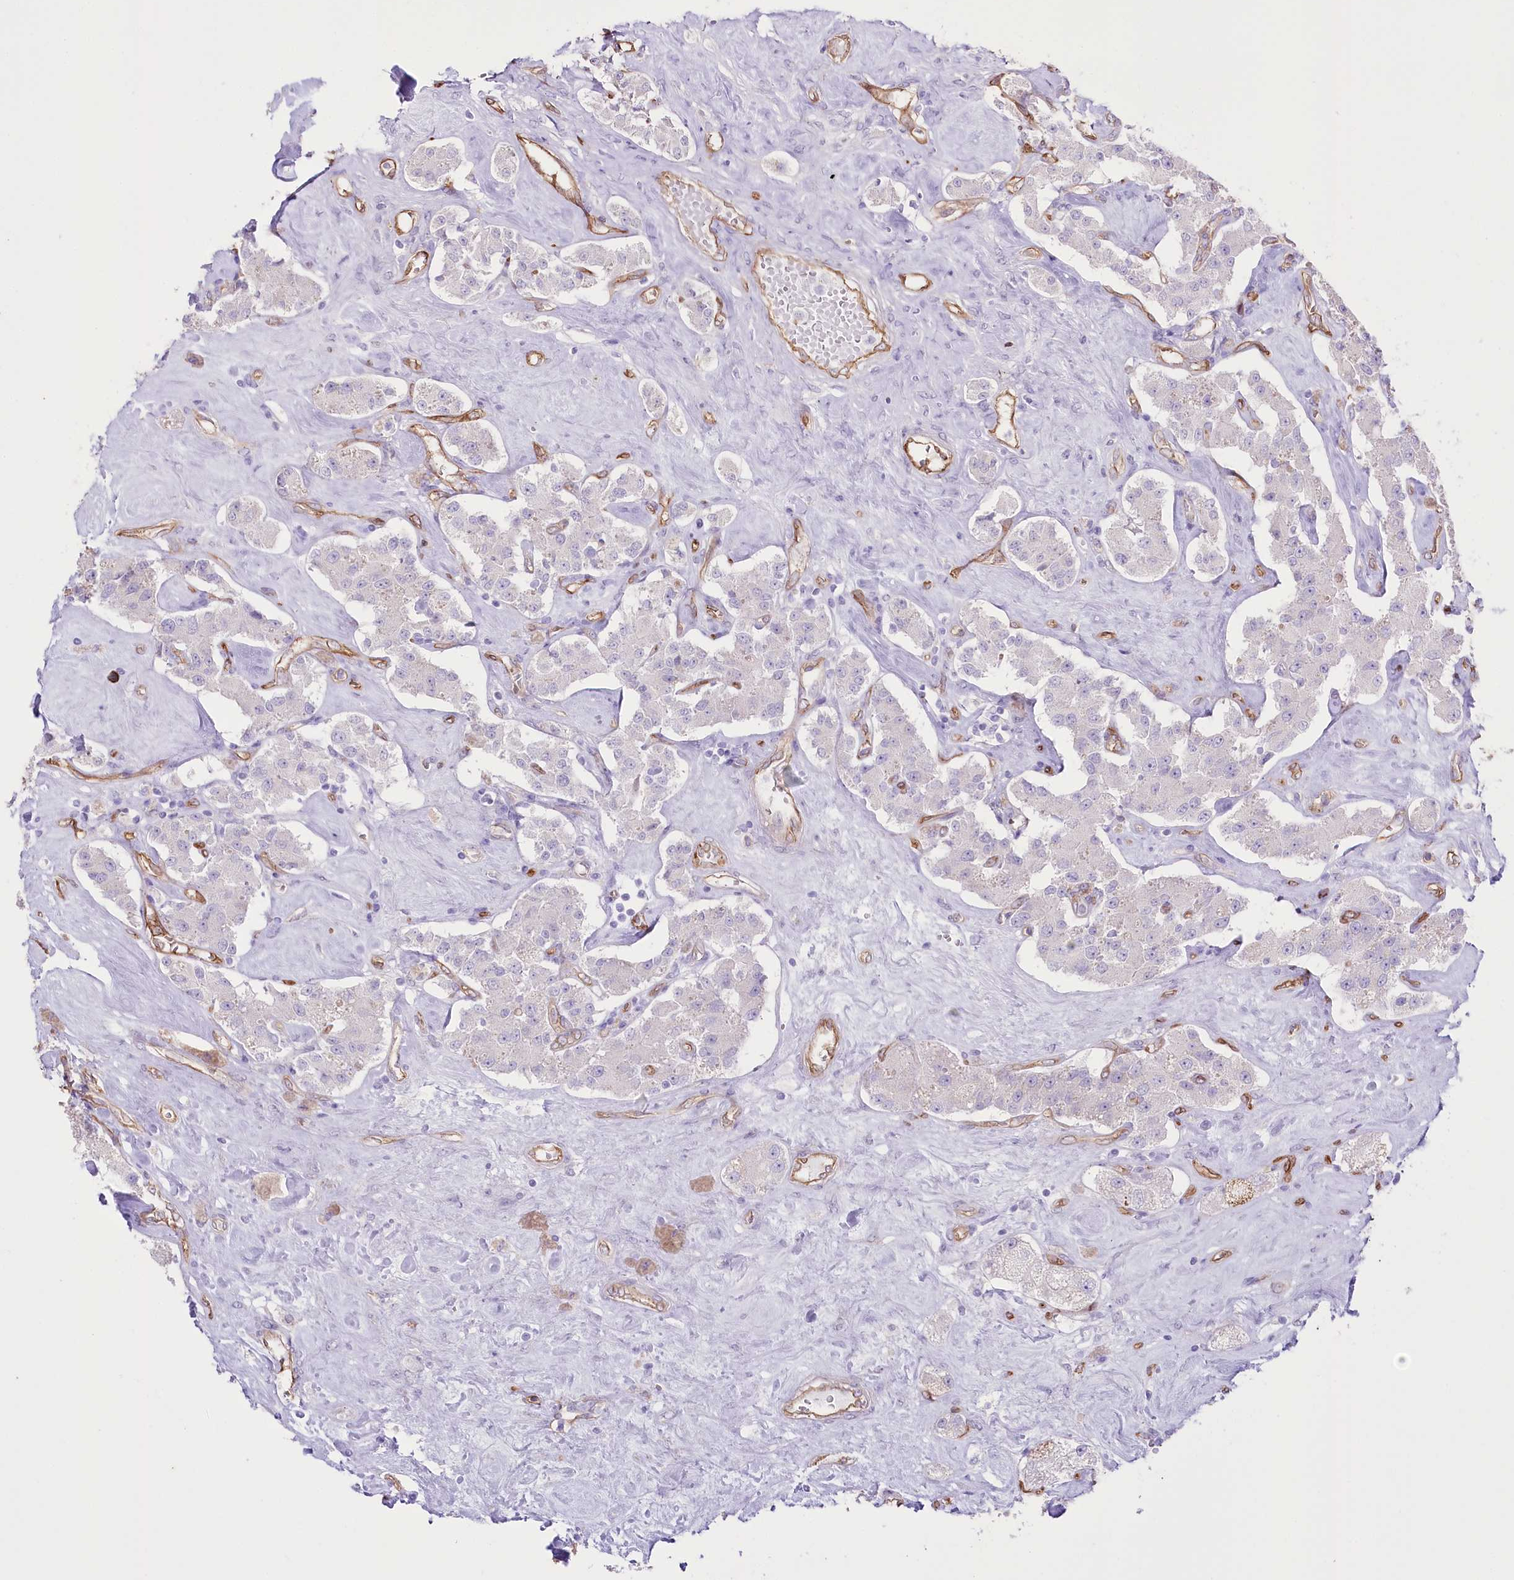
{"staining": {"intensity": "negative", "quantity": "none", "location": "none"}, "tissue": "carcinoid", "cell_type": "Tumor cells", "image_type": "cancer", "snomed": [{"axis": "morphology", "description": "Carcinoid, malignant, NOS"}, {"axis": "topography", "description": "Pancreas"}], "caption": "Immunohistochemical staining of carcinoid (malignant) demonstrates no significant expression in tumor cells.", "gene": "SLC39A10", "patient": {"sex": "male", "age": 41}}